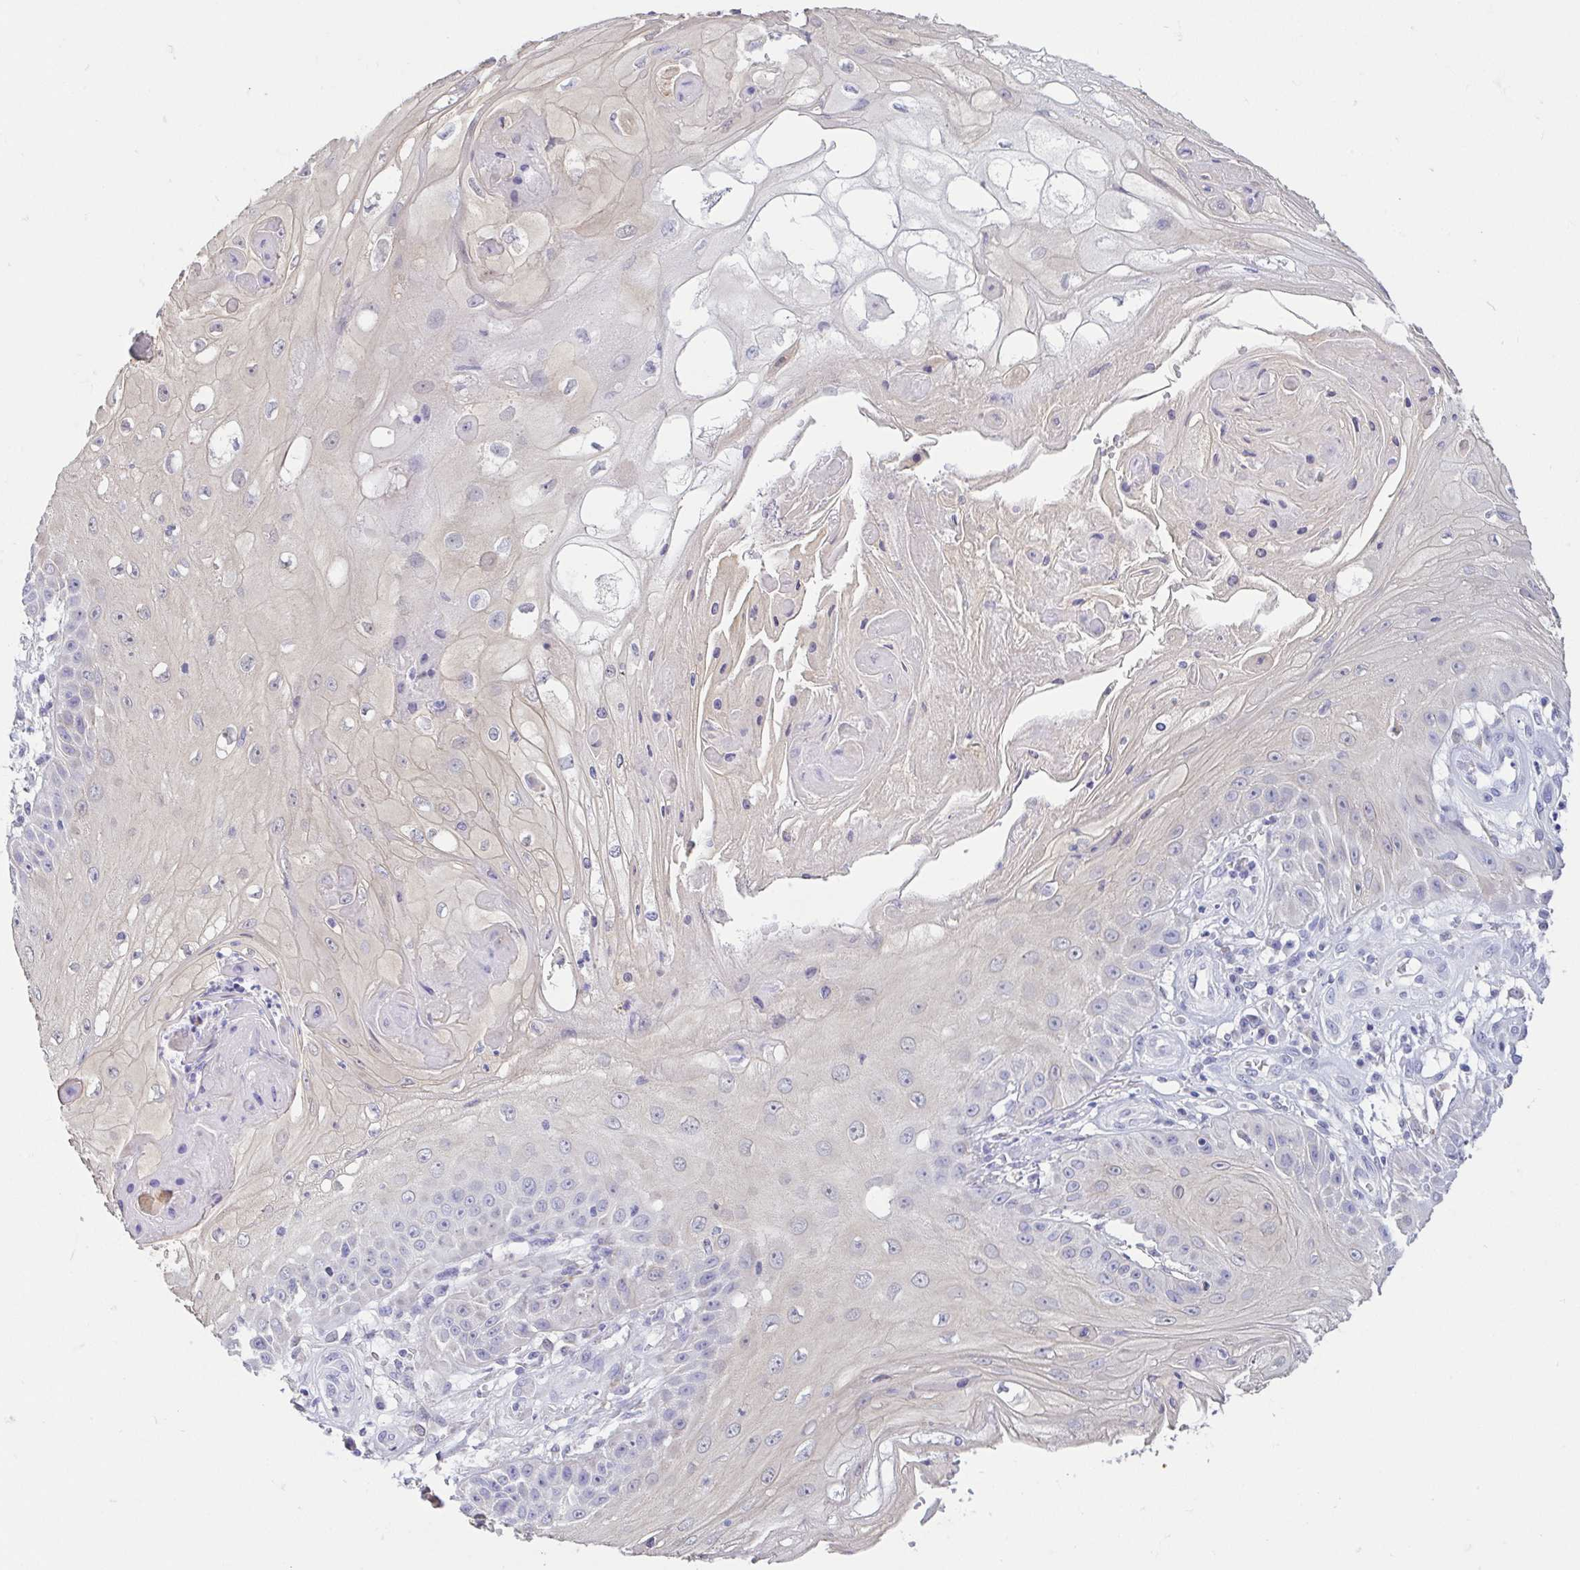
{"staining": {"intensity": "weak", "quantity": "<25%", "location": "cytoplasmic/membranous,nuclear"}, "tissue": "skin cancer", "cell_type": "Tumor cells", "image_type": "cancer", "snomed": [{"axis": "morphology", "description": "Squamous cell carcinoma, NOS"}, {"axis": "topography", "description": "Skin"}], "caption": "Tumor cells show no significant protein positivity in skin squamous cell carcinoma. (DAB IHC, high magnification).", "gene": "FABP3", "patient": {"sex": "male", "age": 70}}